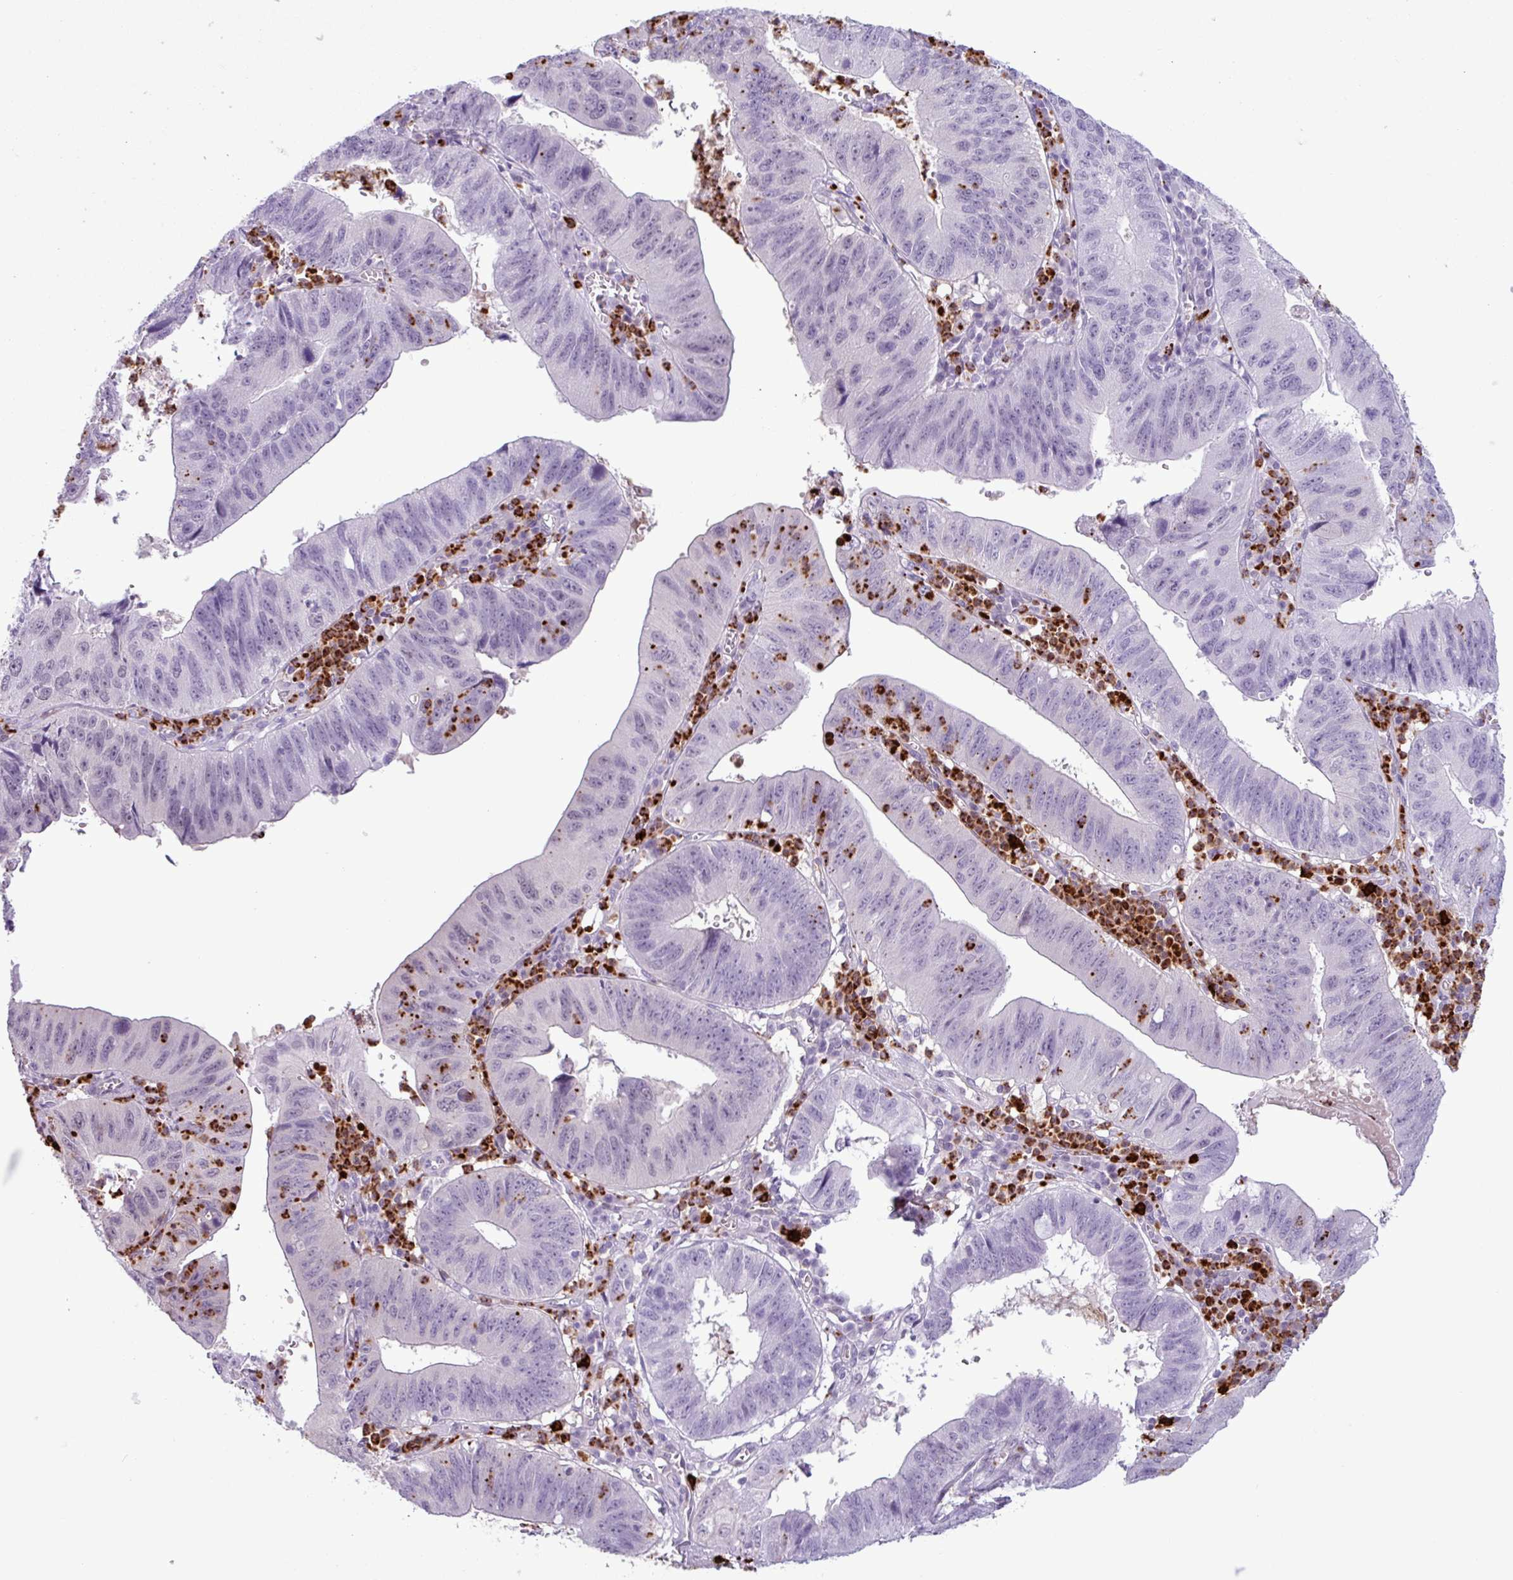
{"staining": {"intensity": "negative", "quantity": "none", "location": "none"}, "tissue": "stomach cancer", "cell_type": "Tumor cells", "image_type": "cancer", "snomed": [{"axis": "morphology", "description": "Adenocarcinoma, NOS"}, {"axis": "topography", "description": "Stomach"}], "caption": "This is an immunohistochemistry (IHC) photomicrograph of human stomach cancer. There is no expression in tumor cells.", "gene": "TMEM178A", "patient": {"sex": "male", "age": 59}}